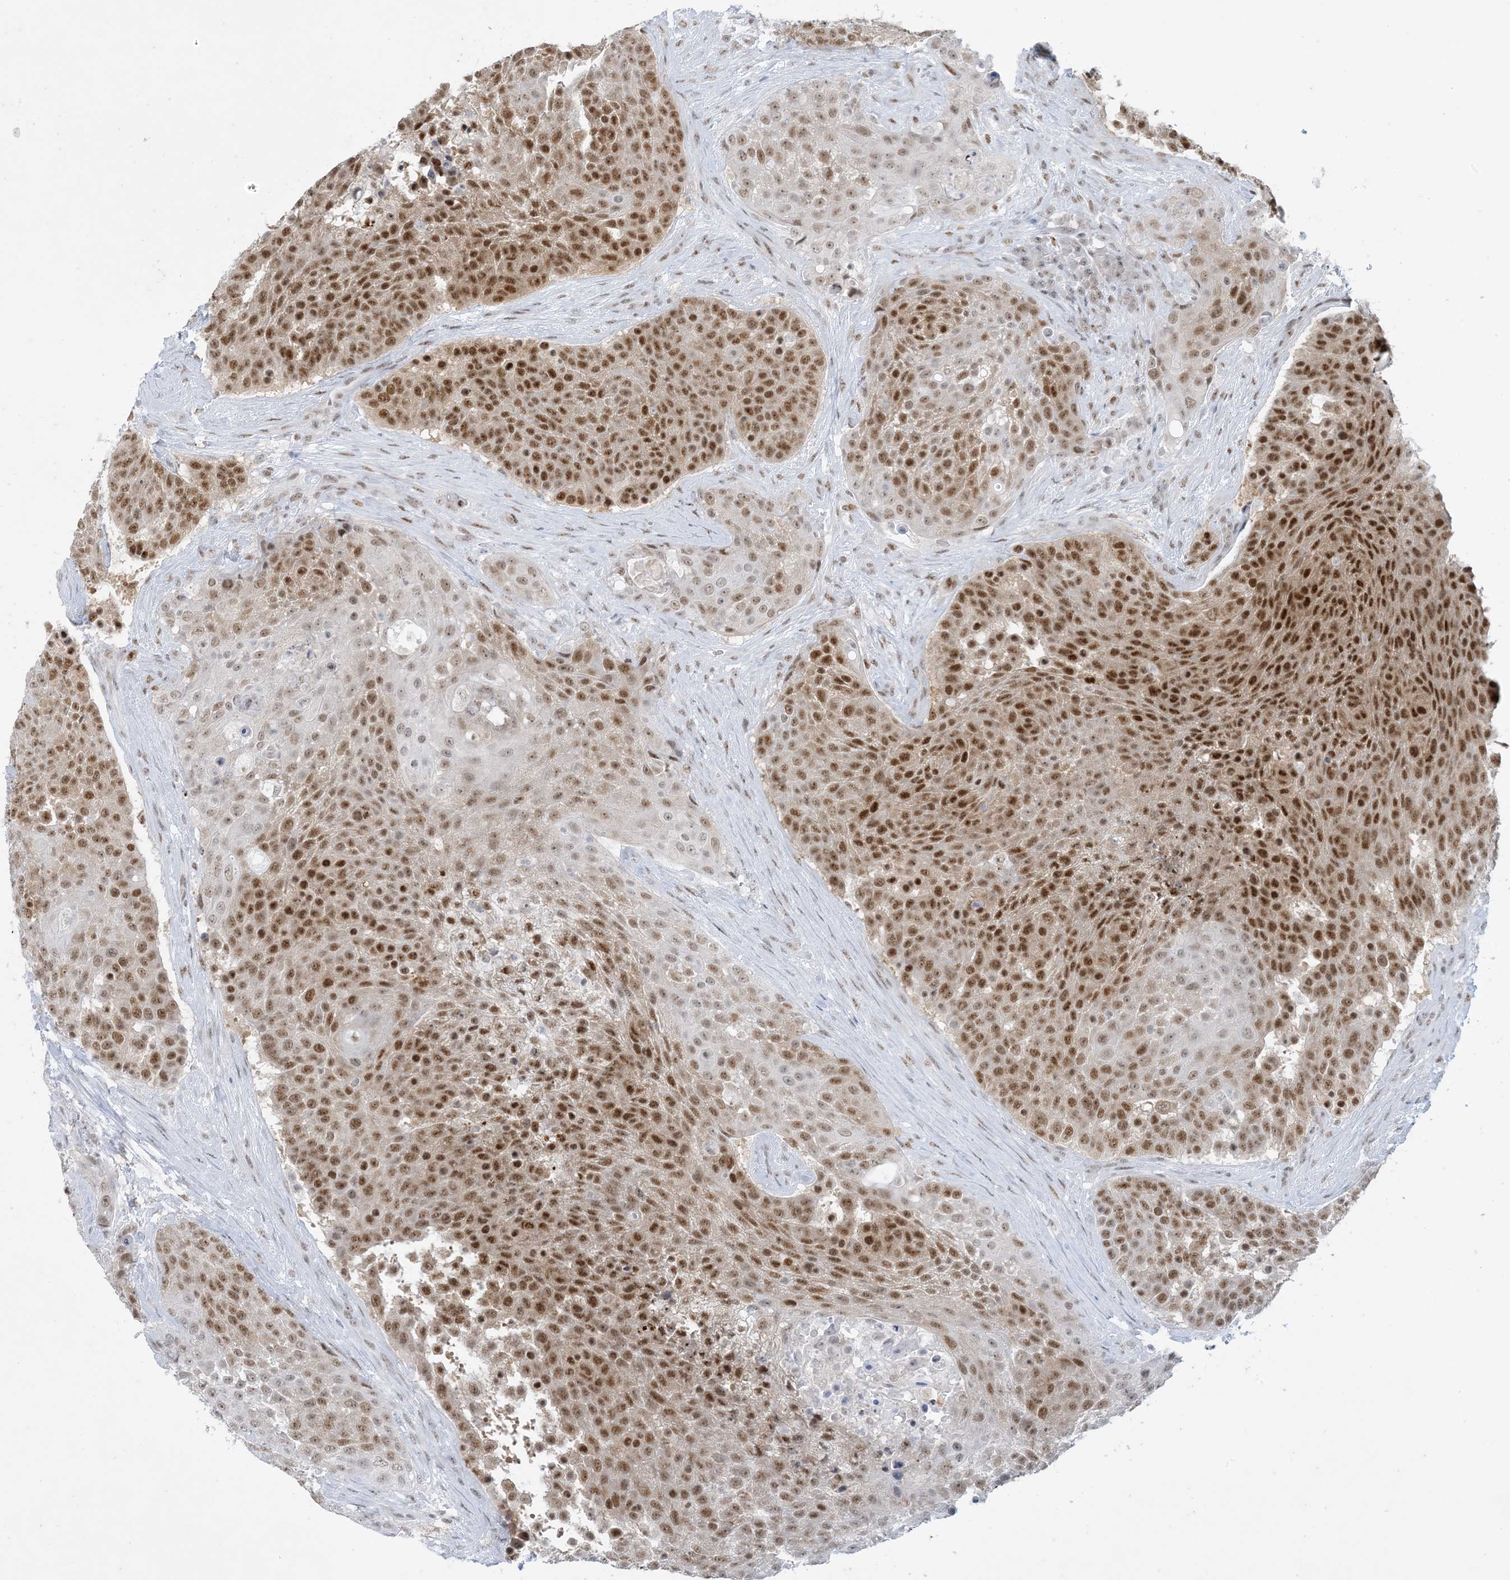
{"staining": {"intensity": "strong", "quantity": ">75%", "location": "nuclear"}, "tissue": "urothelial cancer", "cell_type": "Tumor cells", "image_type": "cancer", "snomed": [{"axis": "morphology", "description": "Urothelial carcinoma, High grade"}, {"axis": "topography", "description": "Urinary bladder"}], "caption": "Strong nuclear staining for a protein is identified in about >75% of tumor cells of high-grade urothelial carcinoma using immunohistochemistry.", "gene": "ZNF674", "patient": {"sex": "female", "age": 63}}